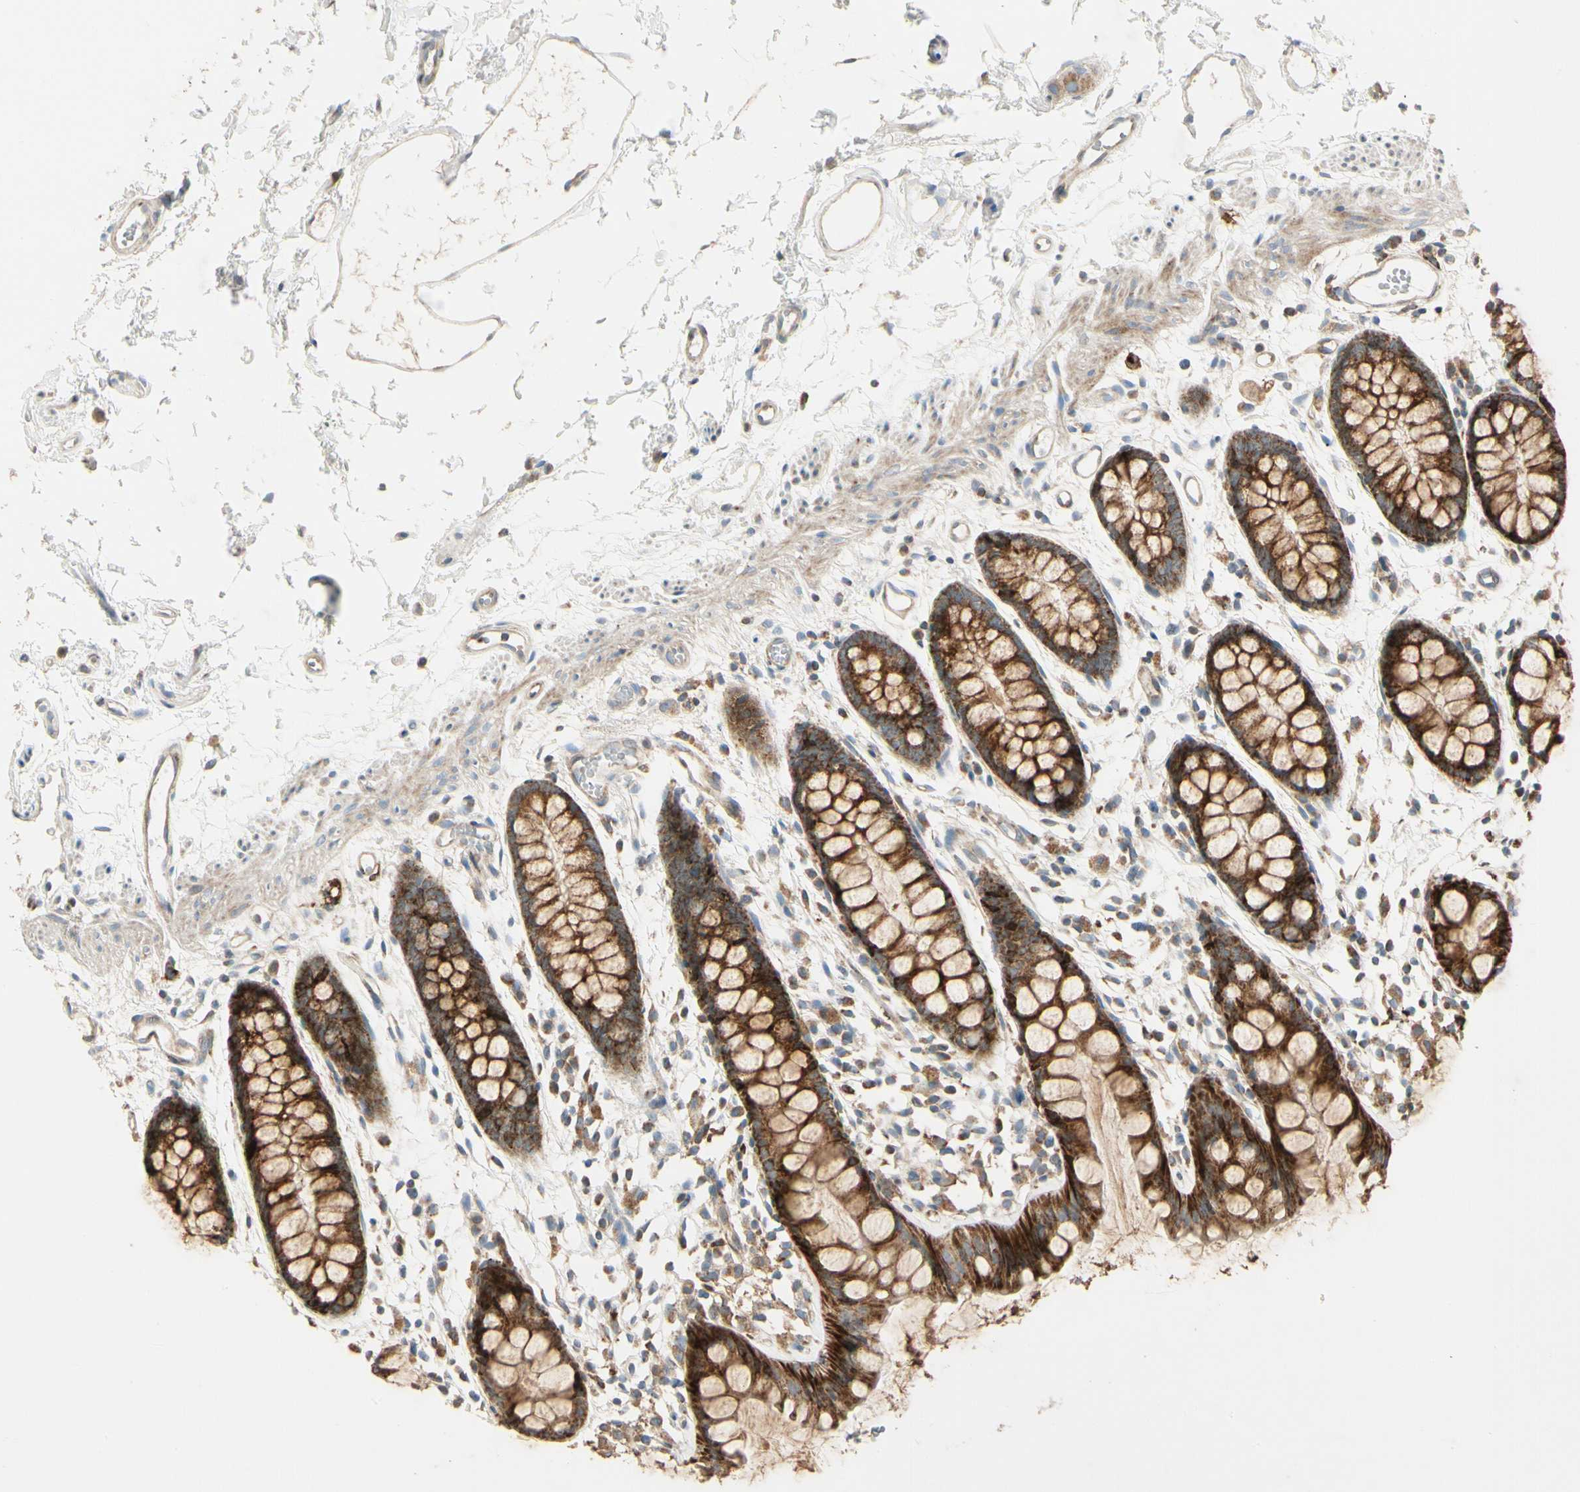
{"staining": {"intensity": "strong", "quantity": ">75%", "location": "cytoplasmic/membranous"}, "tissue": "rectum", "cell_type": "Glandular cells", "image_type": "normal", "snomed": [{"axis": "morphology", "description": "Normal tissue, NOS"}, {"axis": "topography", "description": "Rectum"}], "caption": "Immunohistochemistry (IHC) (DAB) staining of normal human rectum shows strong cytoplasmic/membranous protein positivity in approximately >75% of glandular cells.", "gene": "MRPL9", "patient": {"sex": "female", "age": 66}}